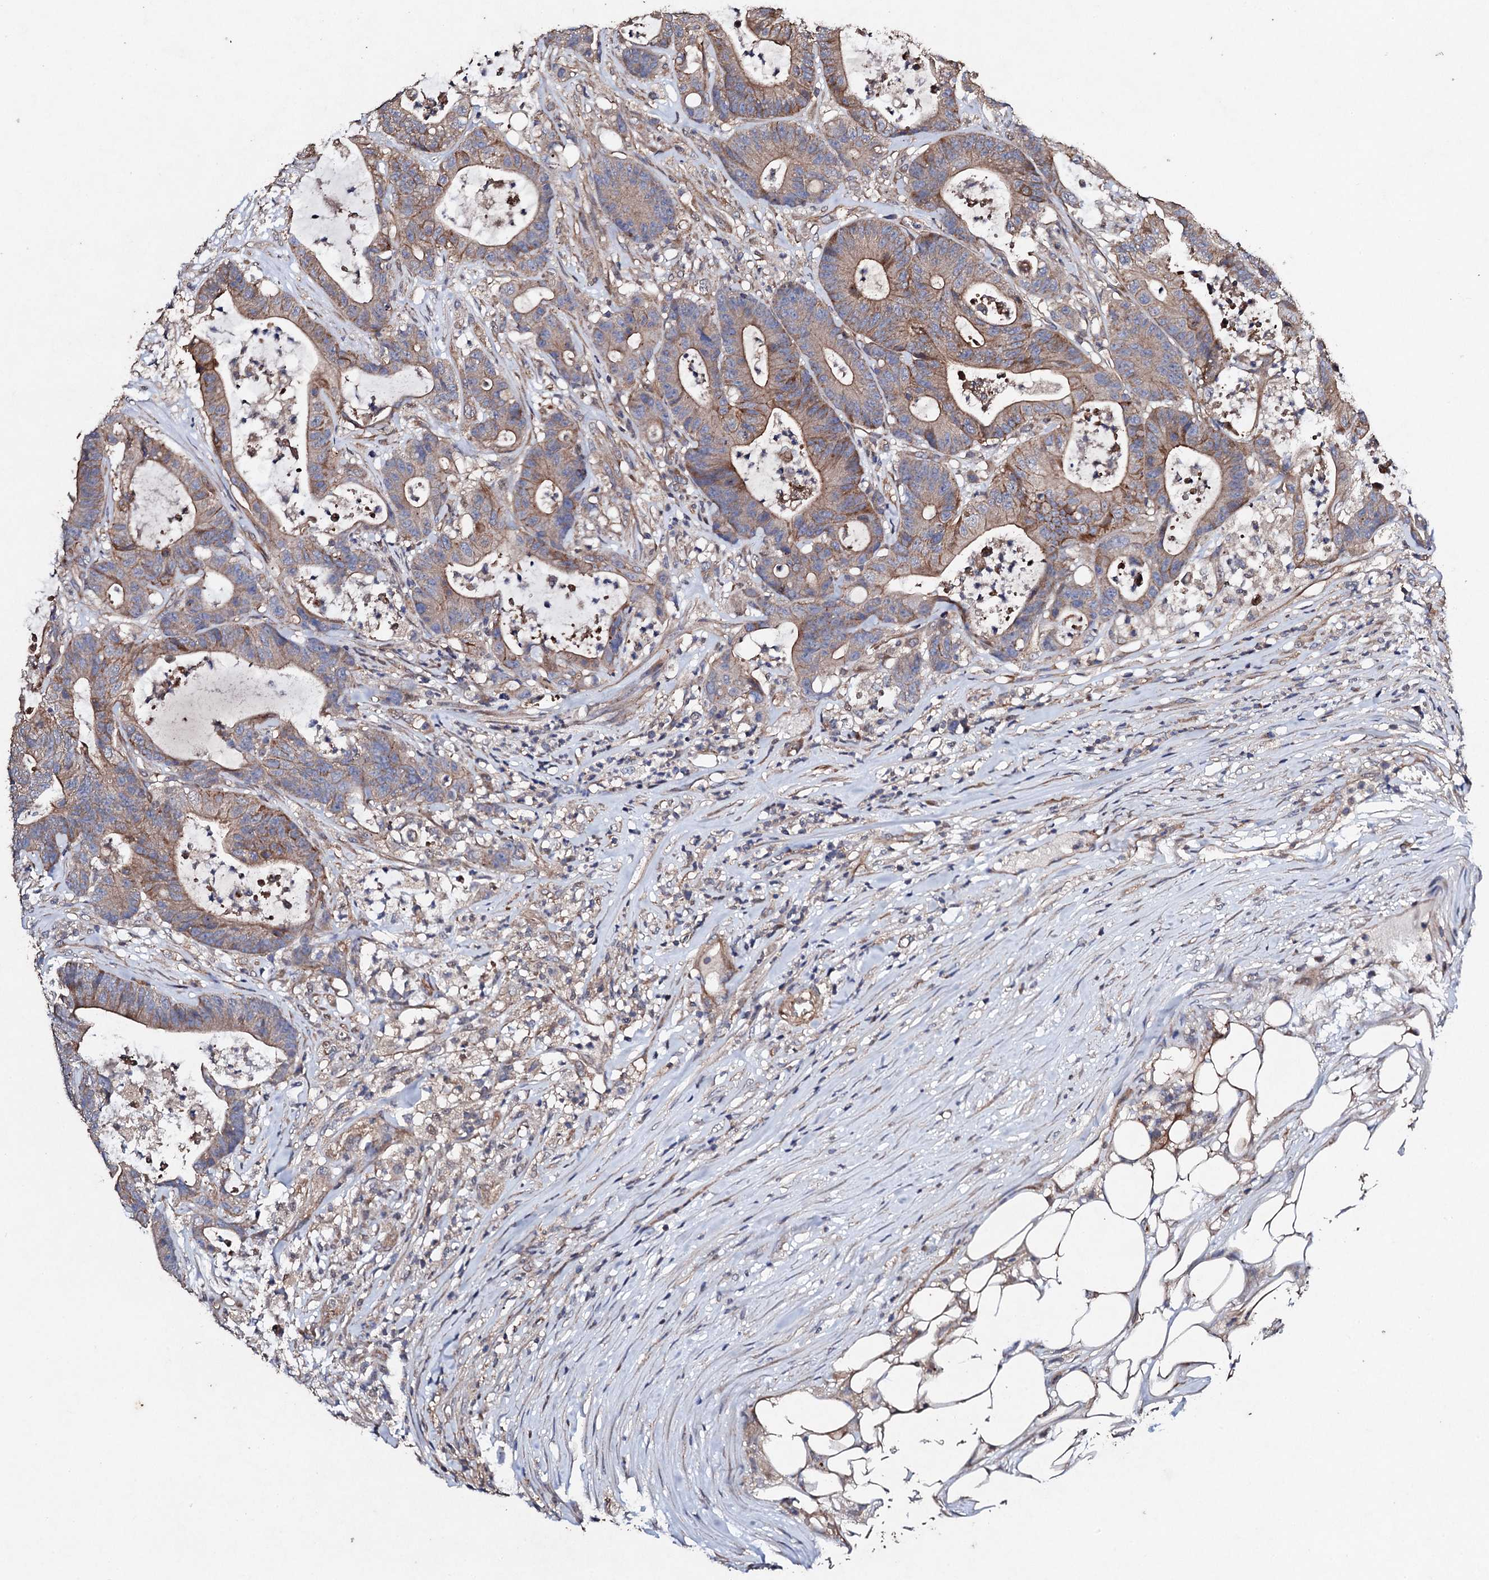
{"staining": {"intensity": "moderate", "quantity": ">75%", "location": "cytoplasmic/membranous"}, "tissue": "colorectal cancer", "cell_type": "Tumor cells", "image_type": "cancer", "snomed": [{"axis": "morphology", "description": "Adenocarcinoma, NOS"}, {"axis": "topography", "description": "Colon"}], "caption": "A histopathology image showing moderate cytoplasmic/membranous expression in about >75% of tumor cells in adenocarcinoma (colorectal), as visualized by brown immunohistochemical staining.", "gene": "MOCOS", "patient": {"sex": "female", "age": 84}}